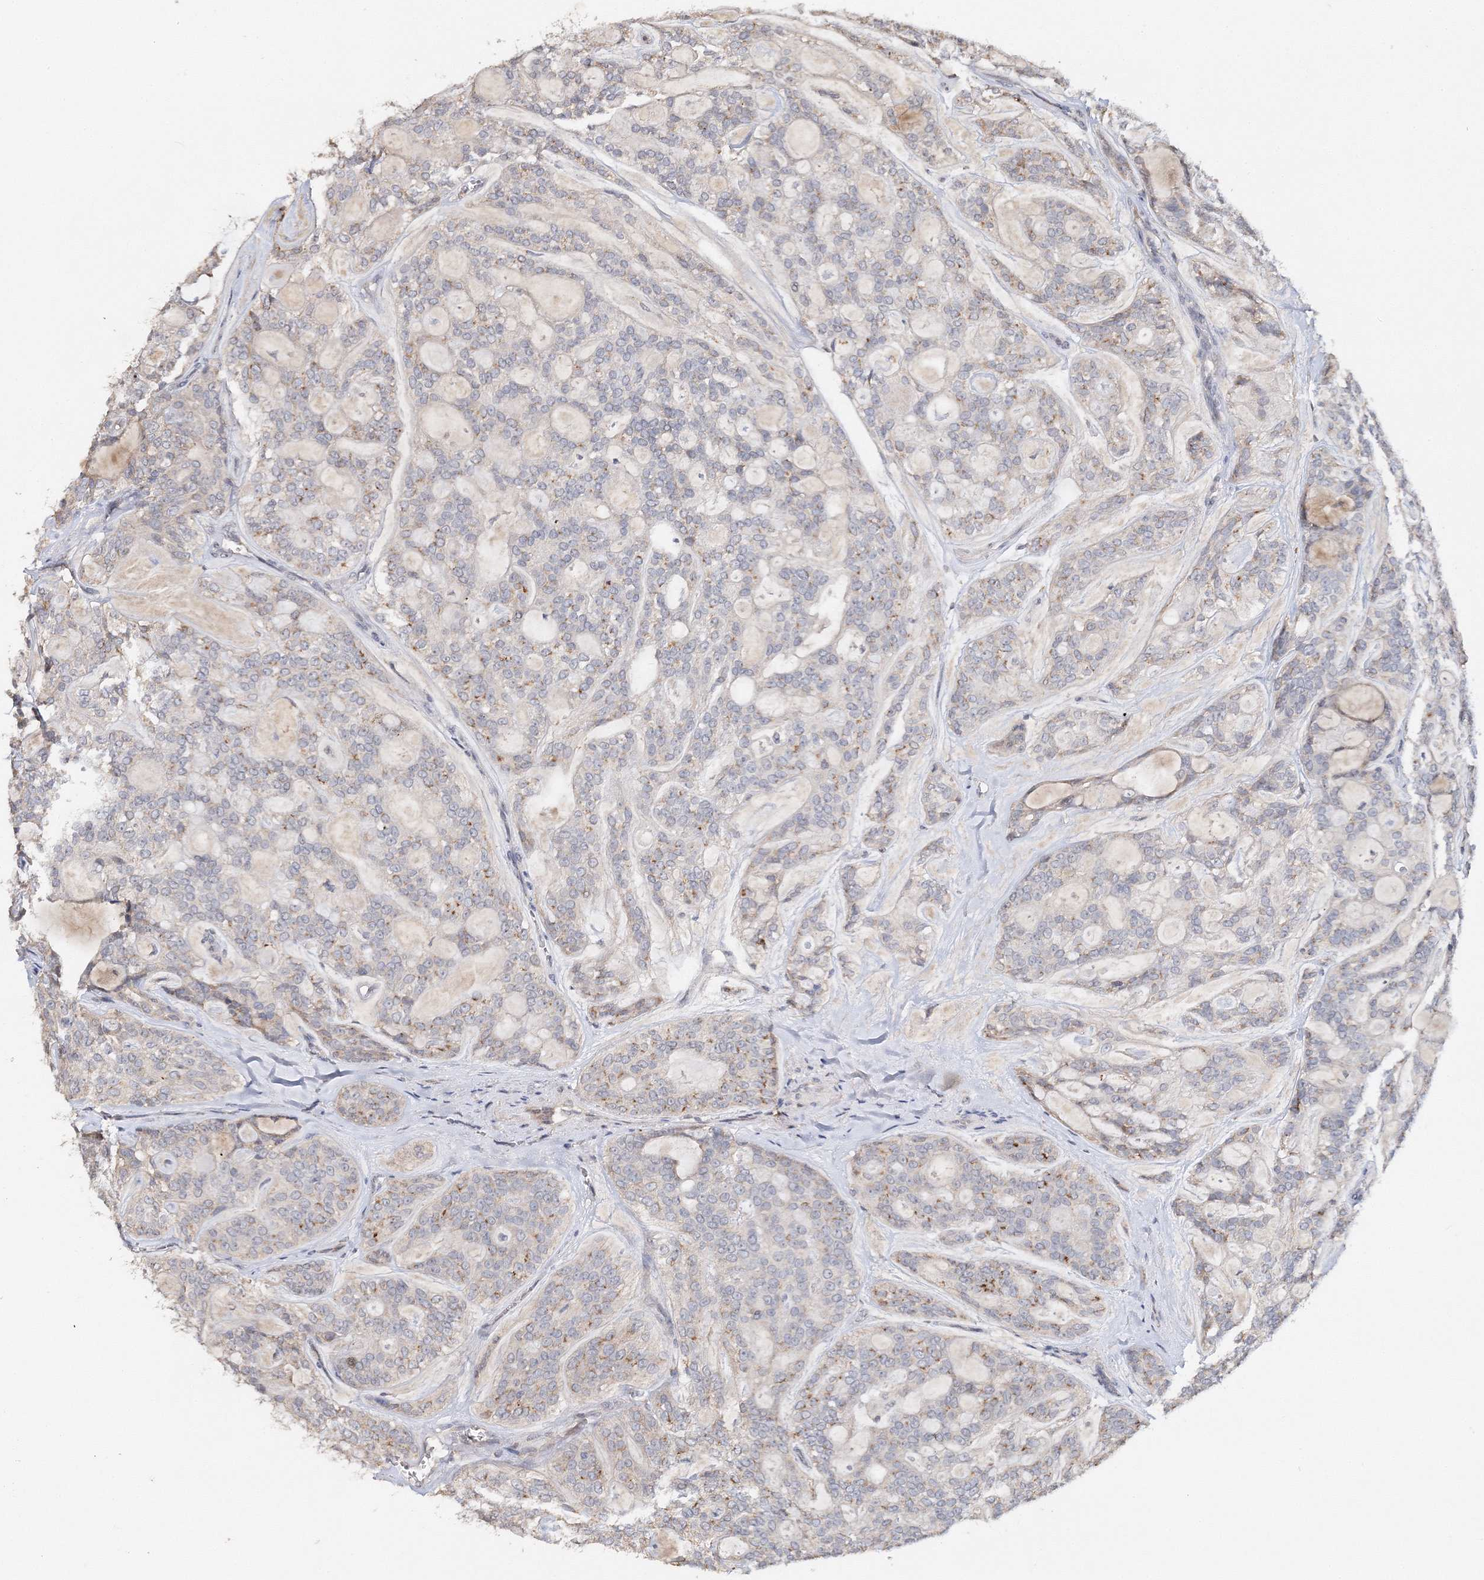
{"staining": {"intensity": "weak", "quantity": "25%-75%", "location": "cytoplasmic/membranous"}, "tissue": "head and neck cancer", "cell_type": "Tumor cells", "image_type": "cancer", "snomed": [{"axis": "morphology", "description": "Adenocarcinoma, NOS"}, {"axis": "topography", "description": "Head-Neck"}], "caption": "Weak cytoplasmic/membranous protein positivity is appreciated in approximately 25%-75% of tumor cells in head and neck cancer. (DAB (3,3'-diaminobenzidine) IHC with brightfield microscopy, high magnification).", "gene": "GJB5", "patient": {"sex": "male", "age": 66}}